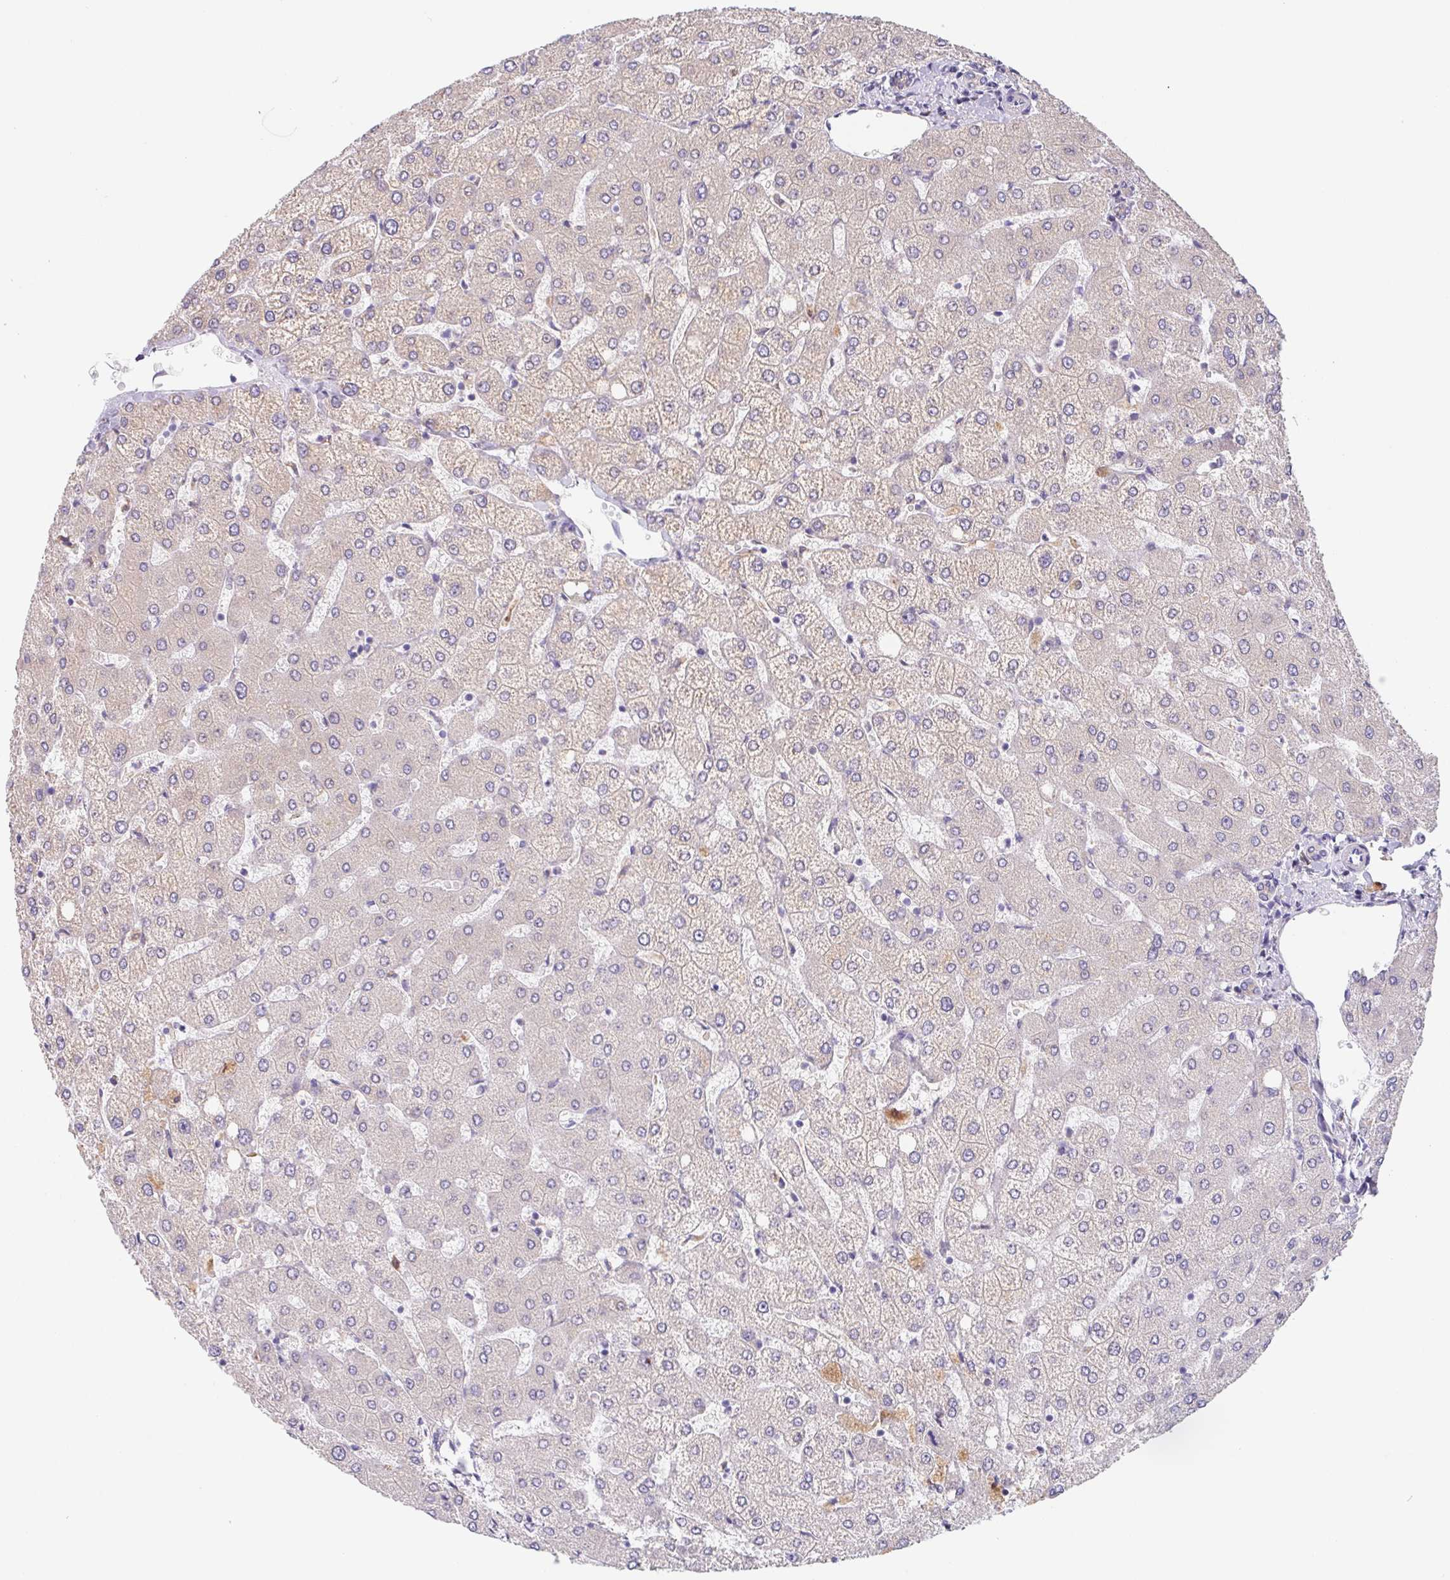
{"staining": {"intensity": "negative", "quantity": "none", "location": "none"}, "tissue": "liver", "cell_type": "Cholangiocytes", "image_type": "normal", "snomed": [{"axis": "morphology", "description": "Normal tissue, NOS"}, {"axis": "topography", "description": "Liver"}], "caption": "IHC of benign liver shows no positivity in cholangiocytes. (Brightfield microscopy of DAB (3,3'-diaminobenzidine) immunohistochemistry at high magnification).", "gene": "ADAM8", "patient": {"sex": "female", "age": 54}}